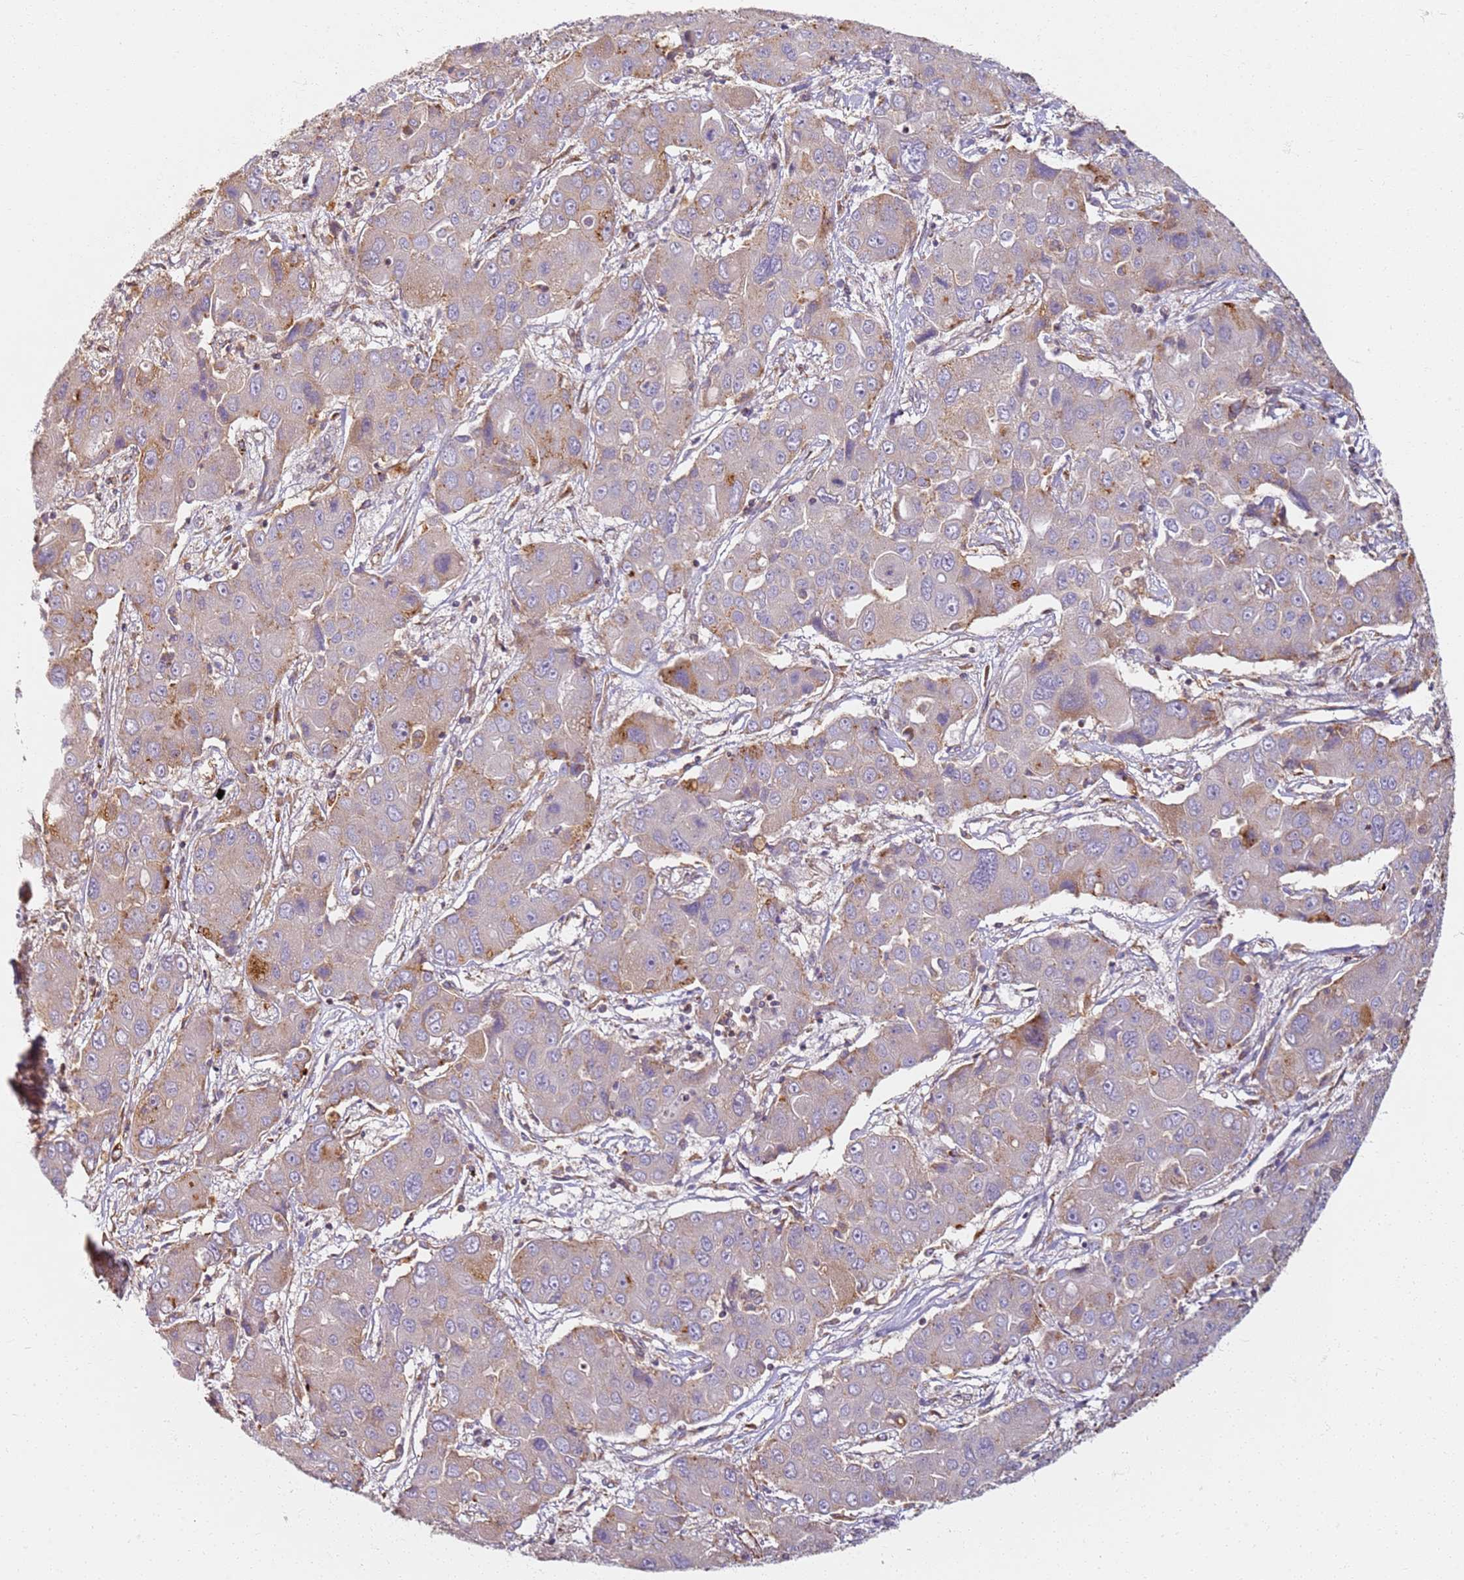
{"staining": {"intensity": "moderate", "quantity": "<25%", "location": "cytoplasmic/membranous"}, "tissue": "liver cancer", "cell_type": "Tumor cells", "image_type": "cancer", "snomed": [{"axis": "morphology", "description": "Cholangiocarcinoma"}, {"axis": "topography", "description": "Liver"}], "caption": "This micrograph shows IHC staining of human liver cancer (cholangiocarcinoma), with low moderate cytoplasmic/membranous staining in approximately <25% of tumor cells.", "gene": "PROKR2", "patient": {"sex": "male", "age": 67}}